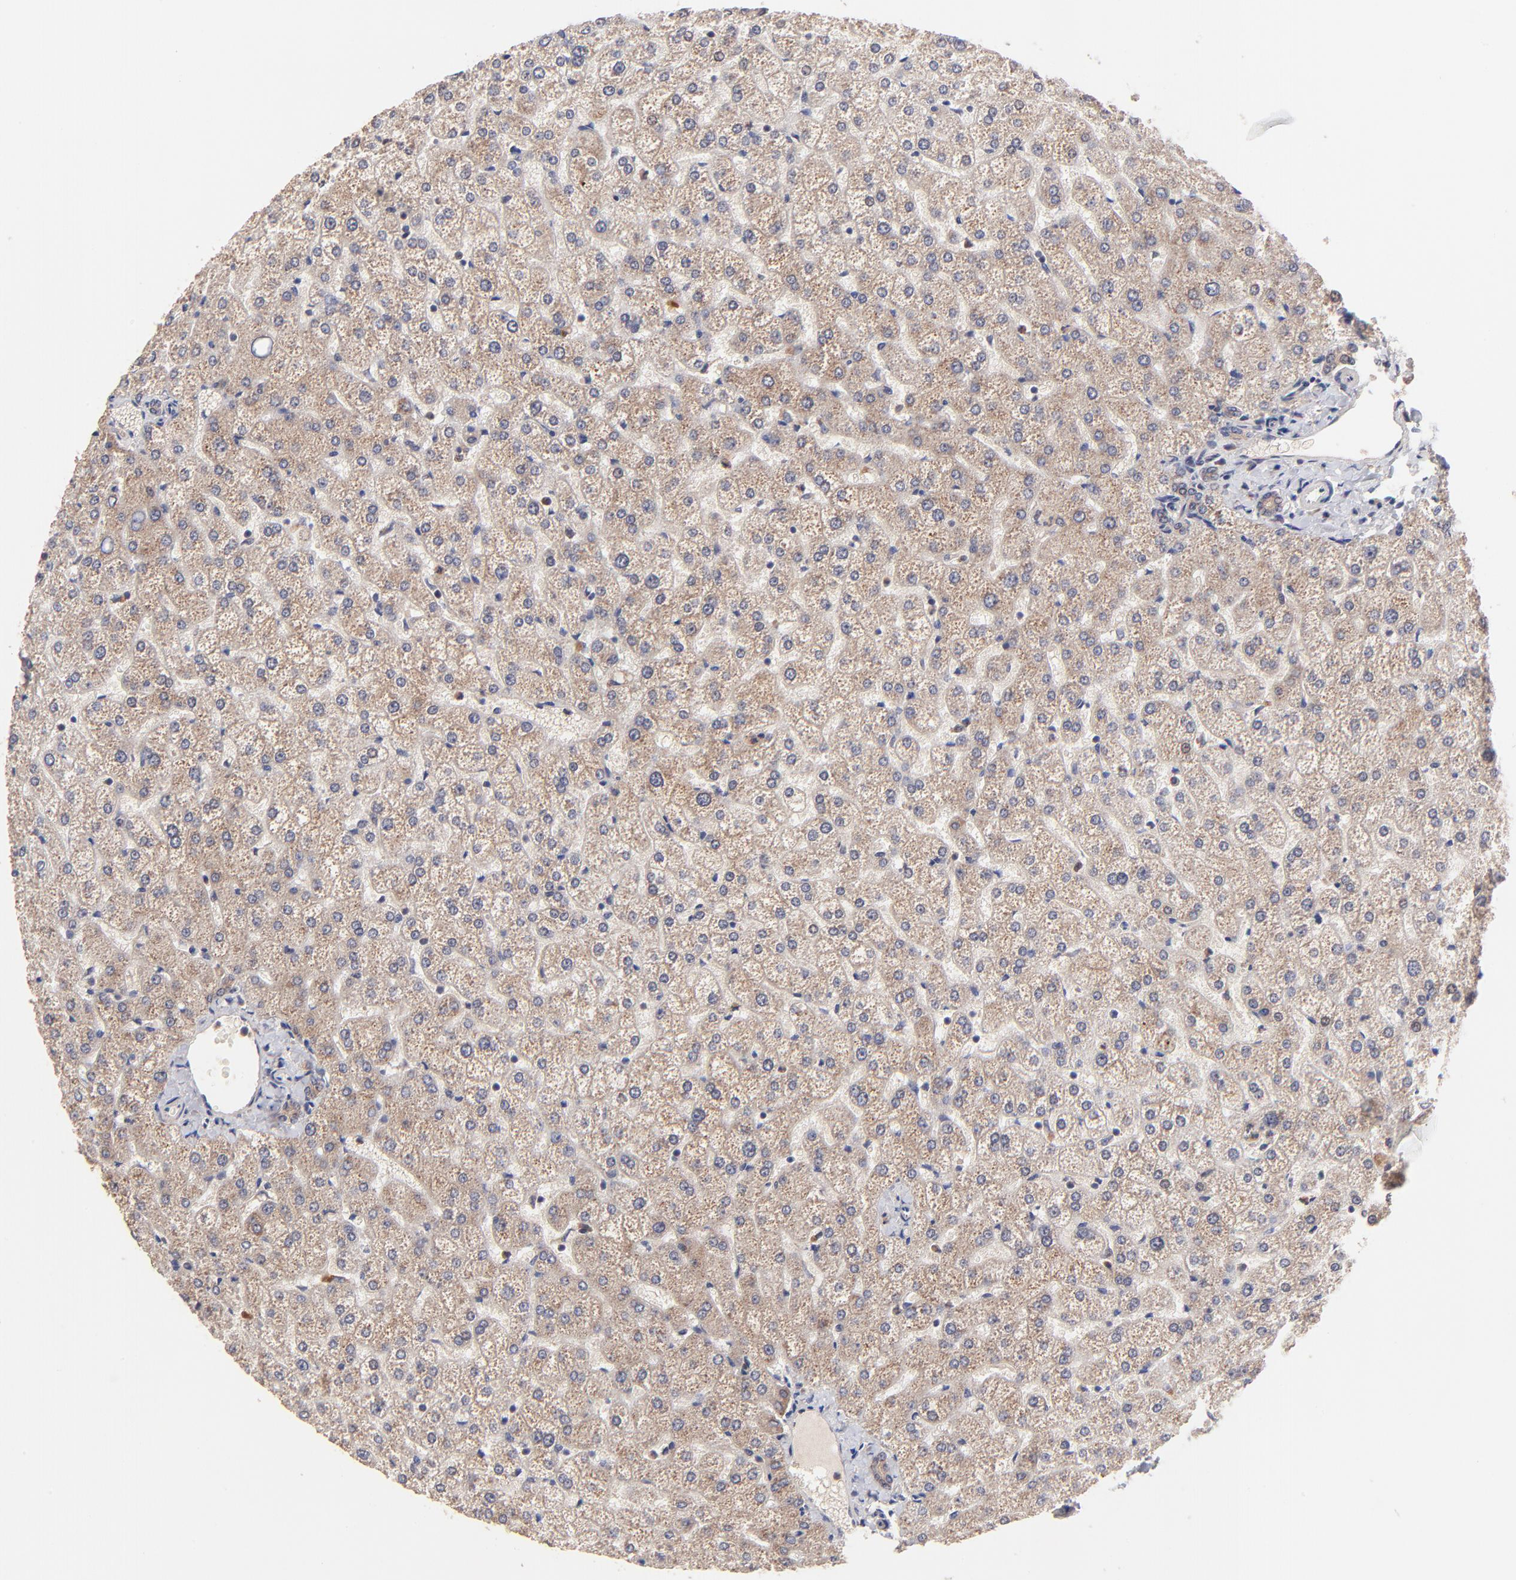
{"staining": {"intensity": "moderate", "quantity": ">75%", "location": "cytoplasmic/membranous"}, "tissue": "liver", "cell_type": "Cholangiocytes", "image_type": "normal", "snomed": [{"axis": "morphology", "description": "Normal tissue, NOS"}, {"axis": "topography", "description": "Liver"}], "caption": "Benign liver reveals moderate cytoplasmic/membranous expression in approximately >75% of cholangiocytes Using DAB (brown) and hematoxylin (blue) stains, captured at high magnification using brightfield microscopy..", "gene": "BAIAP2L2", "patient": {"sex": "female", "age": 32}}